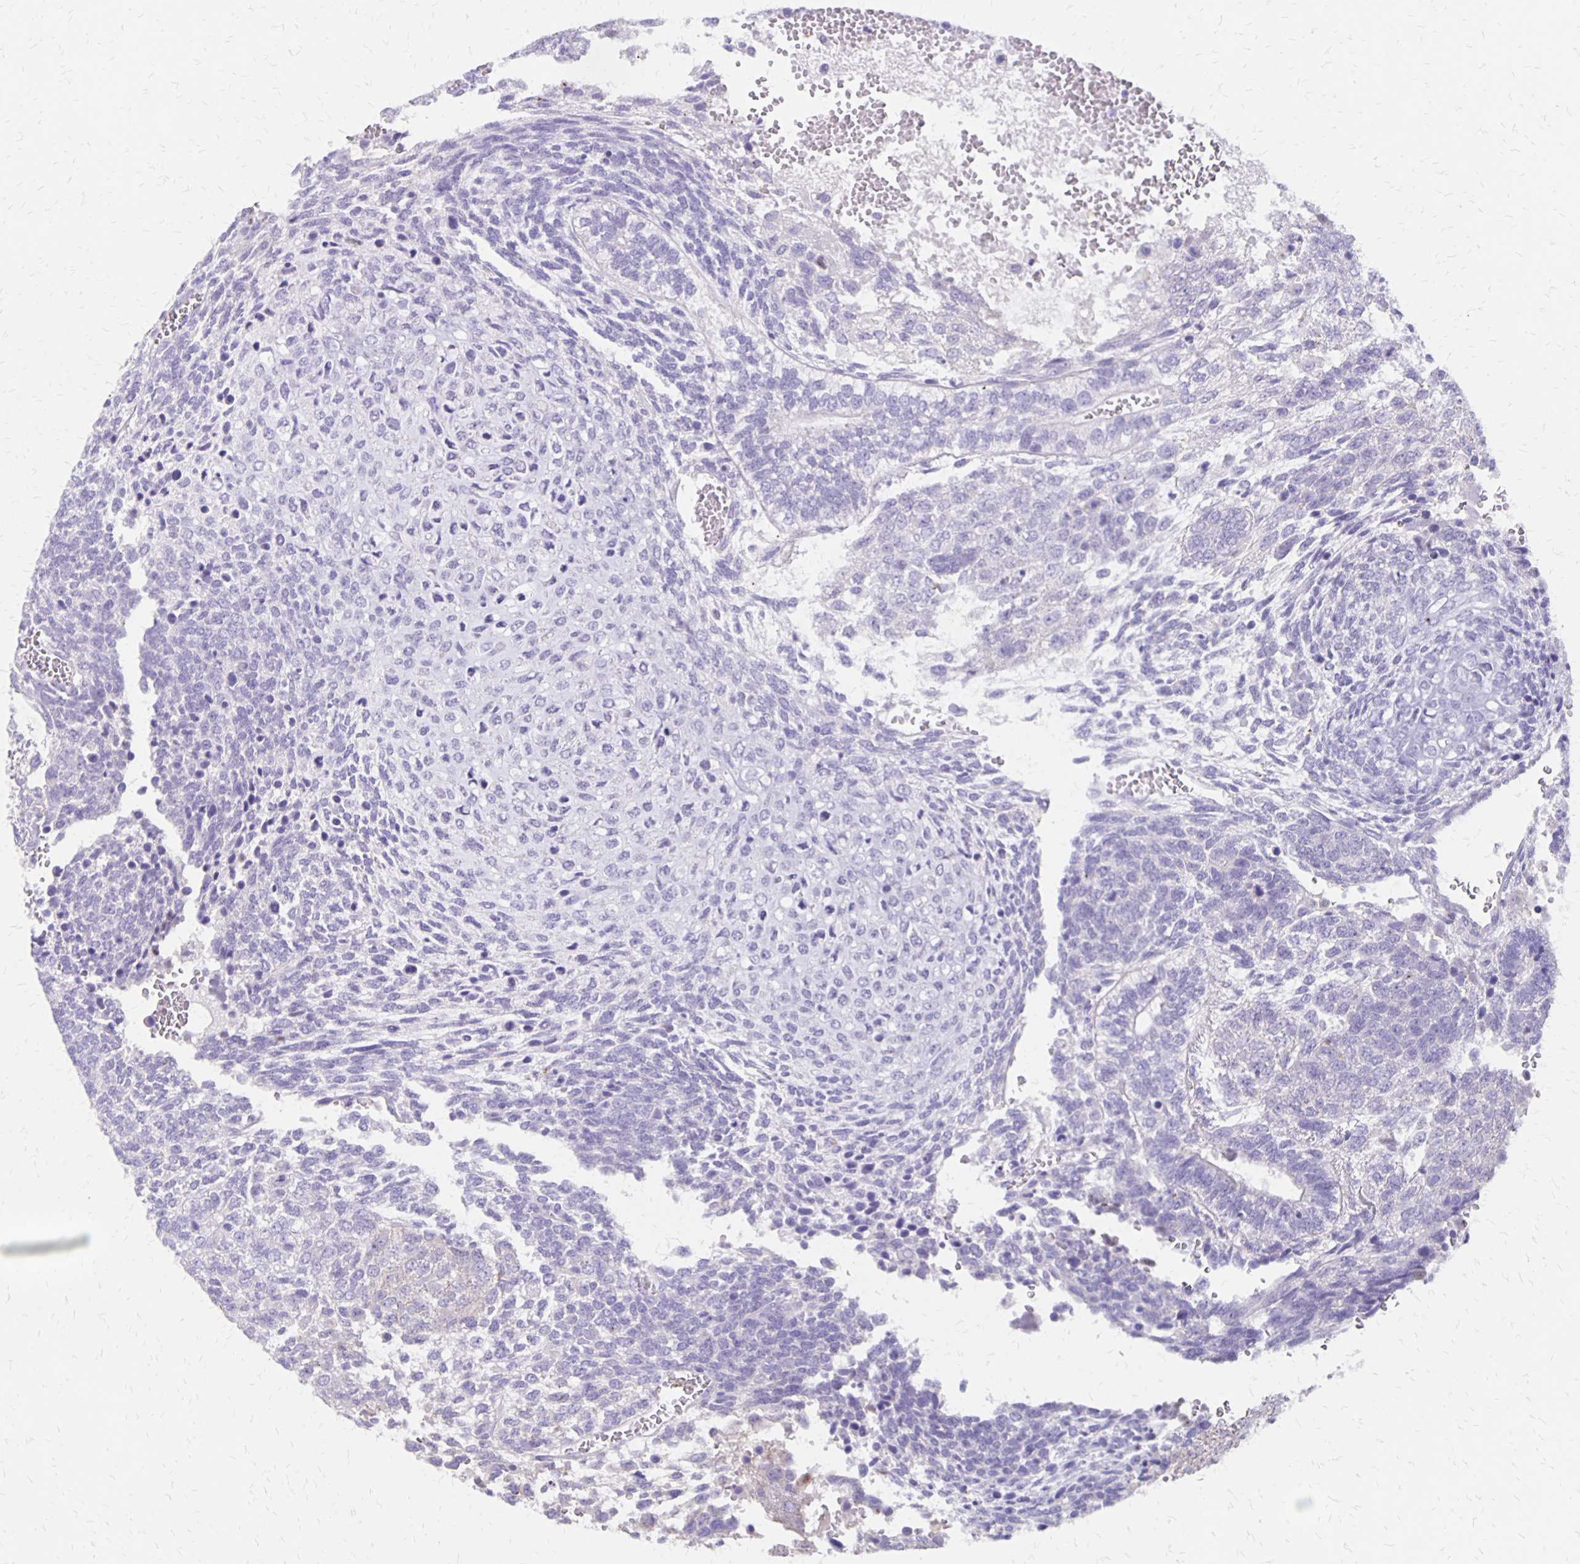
{"staining": {"intensity": "negative", "quantity": "none", "location": "none"}, "tissue": "testis cancer", "cell_type": "Tumor cells", "image_type": "cancer", "snomed": [{"axis": "morphology", "description": "Normal tissue, NOS"}, {"axis": "morphology", "description": "Carcinoma, Embryonal, NOS"}, {"axis": "topography", "description": "Testis"}, {"axis": "topography", "description": "Epididymis"}], "caption": "DAB immunohistochemical staining of human testis cancer displays no significant staining in tumor cells.", "gene": "SEPTIN5", "patient": {"sex": "male", "age": 23}}